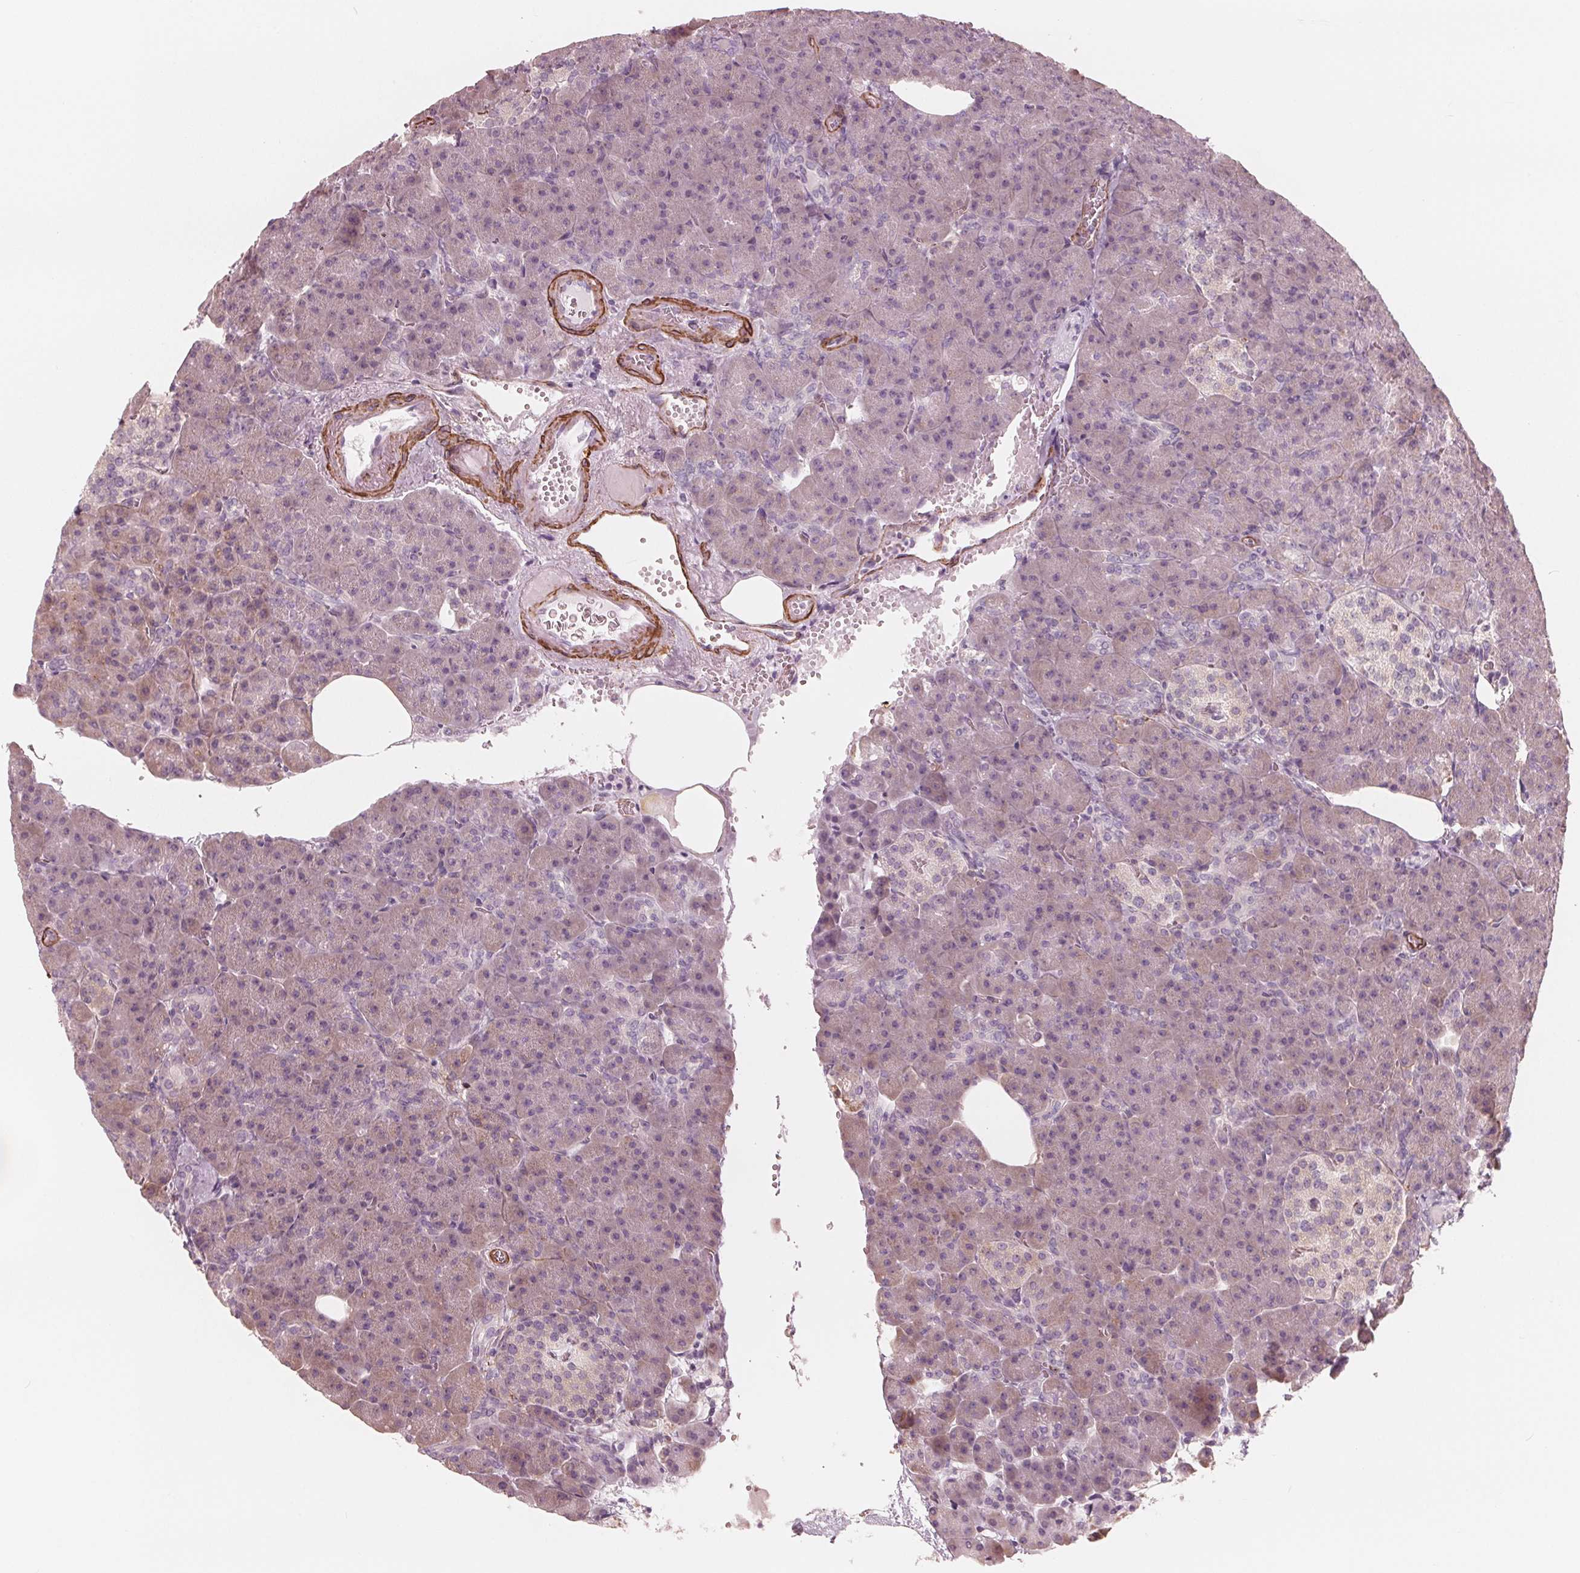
{"staining": {"intensity": "weak", "quantity": "25%-75%", "location": "cytoplasmic/membranous"}, "tissue": "pancreas", "cell_type": "Exocrine glandular cells", "image_type": "normal", "snomed": [{"axis": "morphology", "description": "Normal tissue, NOS"}, {"axis": "topography", "description": "Pancreas"}], "caption": "Immunohistochemistry (IHC) histopathology image of unremarkable human pancreas stained for a protein (brown), which exhibits low levels of weak cytoplasmic/membranous expression in approximately 25%-75% of exocrine glandular cells.", "gene": "MIER3", "patient": {"sex": "female", "age": 74}}